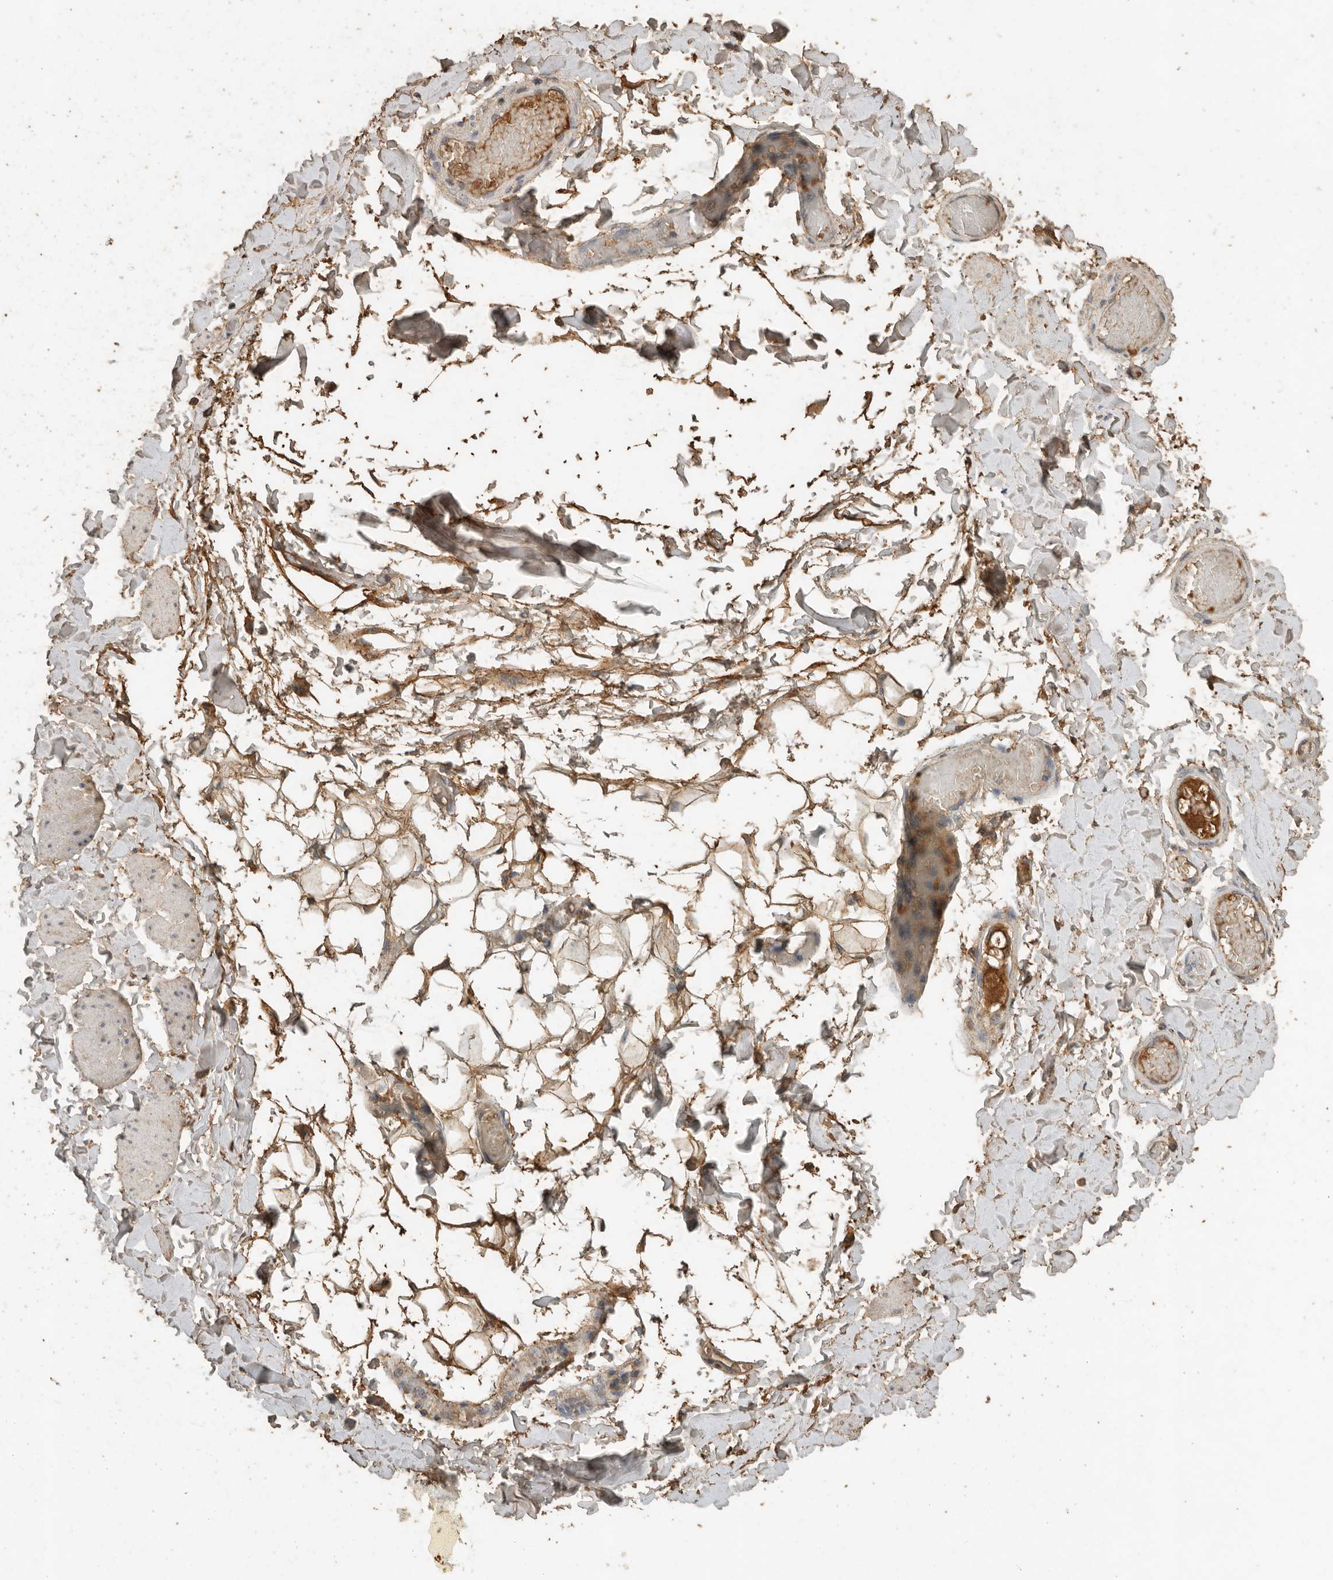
{"staining": {"intensity": "weak", "quantity": ">75%", "location": "cytoplasmic/membranous"}, "tissue": "adipose tissue", "cell_type": "Adipocytes", "image_type": "normal", "snomed": [{"axis": "morphology", "description": "Normal tissue, NOS"}, {"axis": "topography", "description": "Adipose tissue"}, {"axis": "topography", "description": "Vascular tissue"}, {"axis": "topography", "description": "Peripheral nerve tissue"}], "caption": "Brown immunohistochemical staining in unremarkable human adipose tissue demonstrates weak cytoplasmic/membranous expression in approximately >75% of adipocytes.", "gene": "CTF1", "patient": {"sex": "male", "age": 25}}